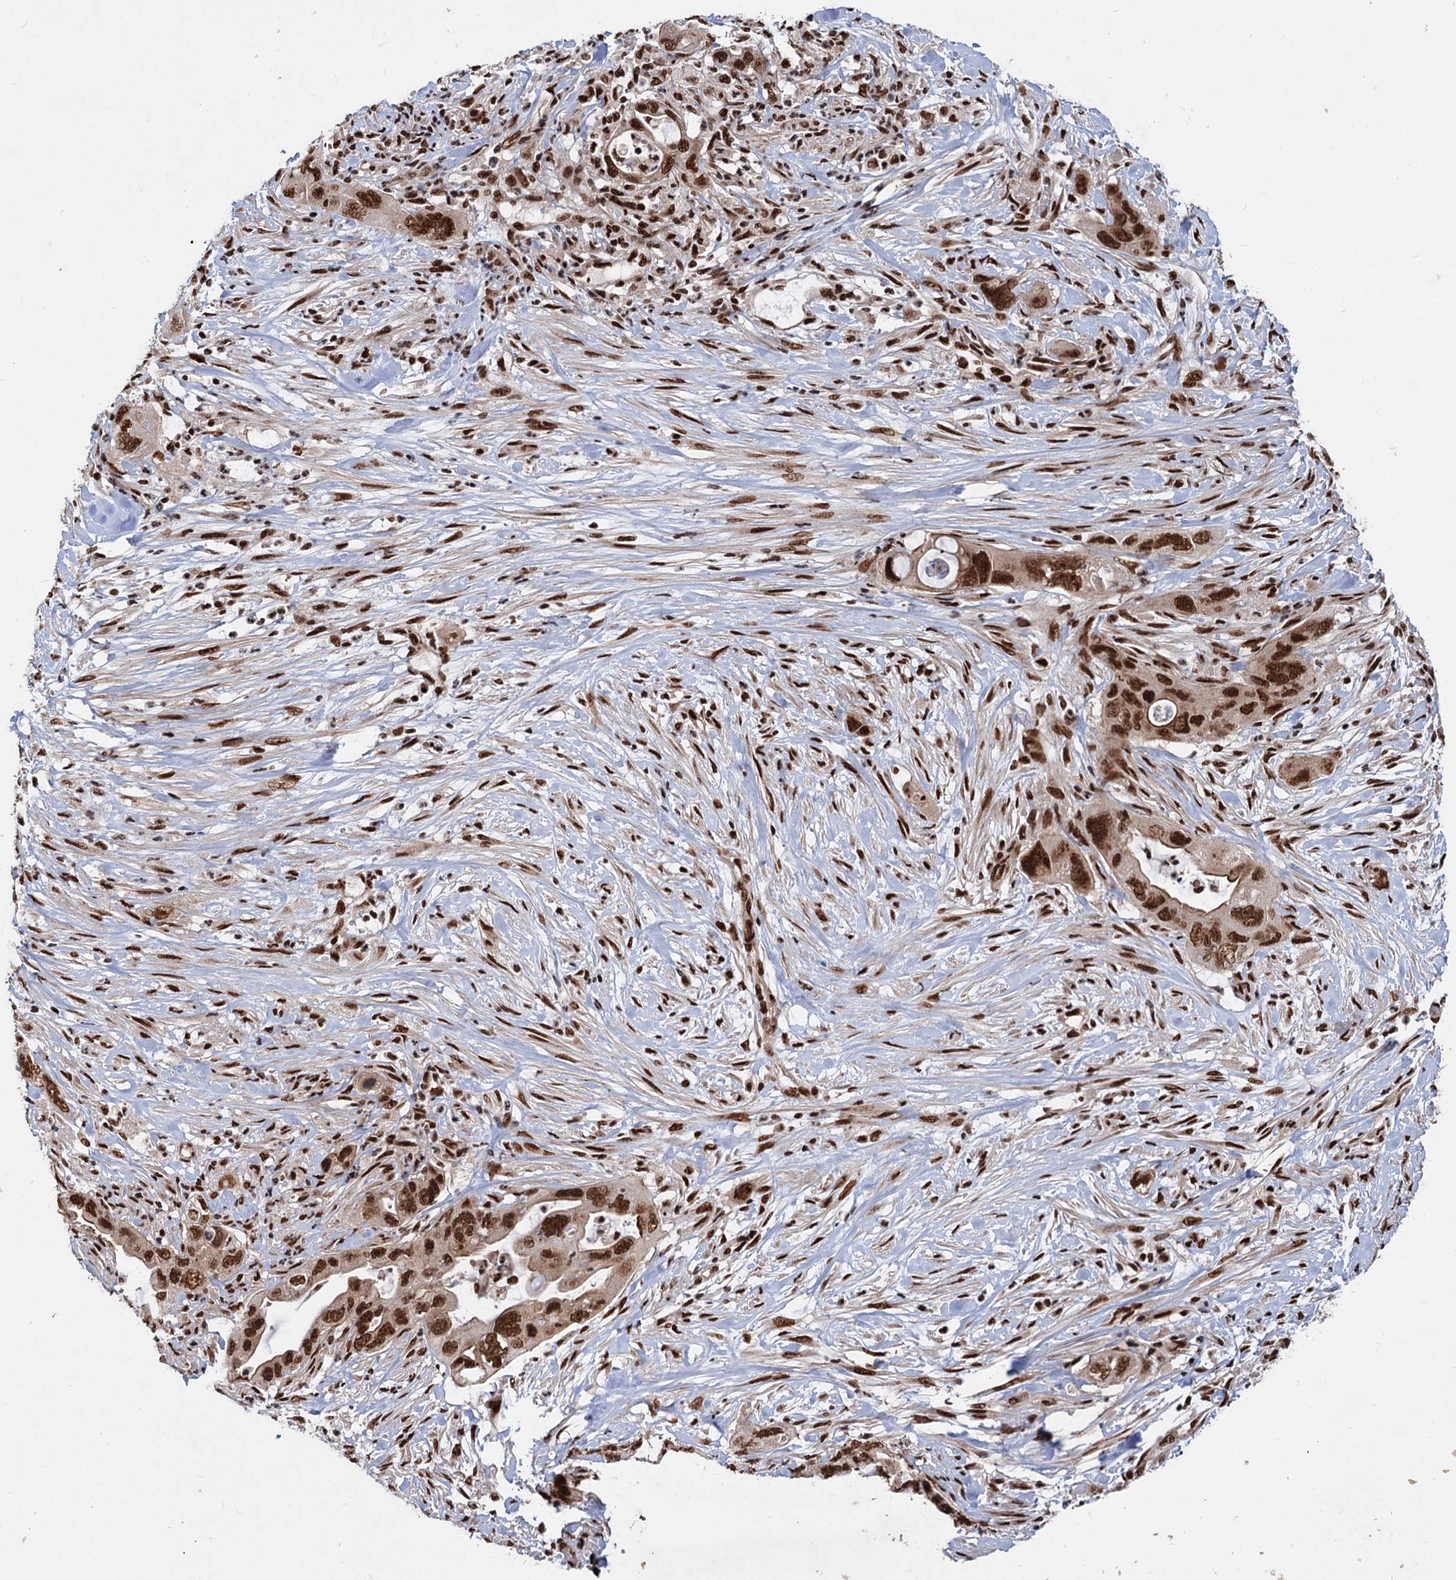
{"staining": {"intensity": "strong", "quantity": ">75%", "location": "nuclear"}, "tissue": "pancreatic cancer", "cell_type": "Tumor cells", "image_type": "cancer", "snomed": [{"axis": "morphology", "description": "Adenocarcinoma, NOS"}, {"axis": "topography", "description": "Pancreas"}], "caption": "Immunohistochemistry (IHC) staining of pancreatic cancer (adenocarcinoma), which shows high levels of strong nuclear staining in approximately >75% of tumor cells indicating strong nuclear protein positivity. The staining was performed using DAB (brown) for protein detection and nuclei were counterstained in hematoxylin (blue).", "gene": "MAML1", "patient": {"sex": "female", "age": 71}}